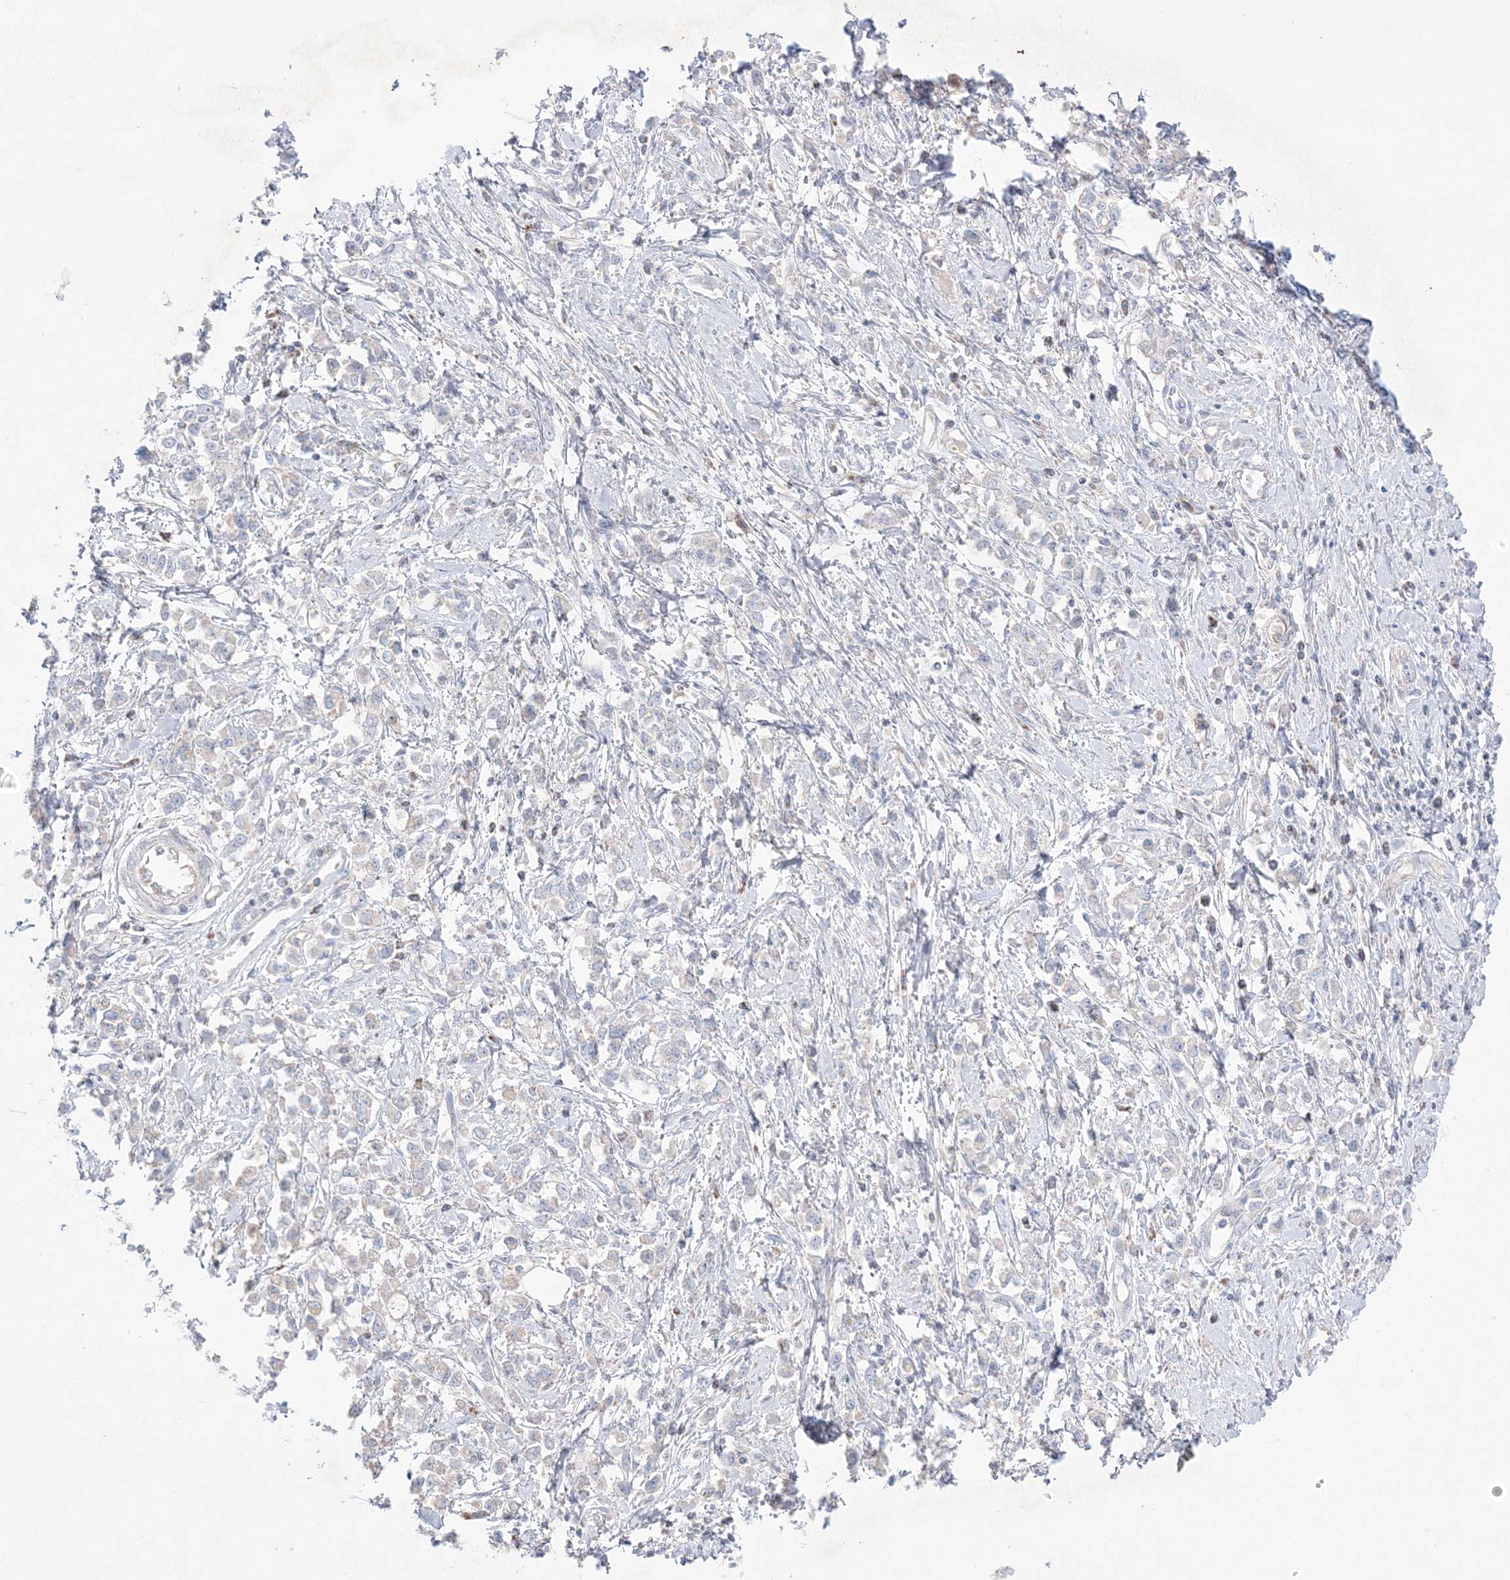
{"staining": {"intensity": "negative", "quantity": "none", "location": "none"}, "tissue": "stomach cancer", "cell_type": "Tumor cells", "image_type": "cancer", "snomed": [{"axis": "morphology", "description": "Adenocarcinoma, NOS"}, {"axis": "topography", "description": "Stomach"}], "caption": "There is no significant positivity in tumor cells of stomach cancer.", "gene": "KCTD6", "patient": {"sex": "female", "age": 76}}